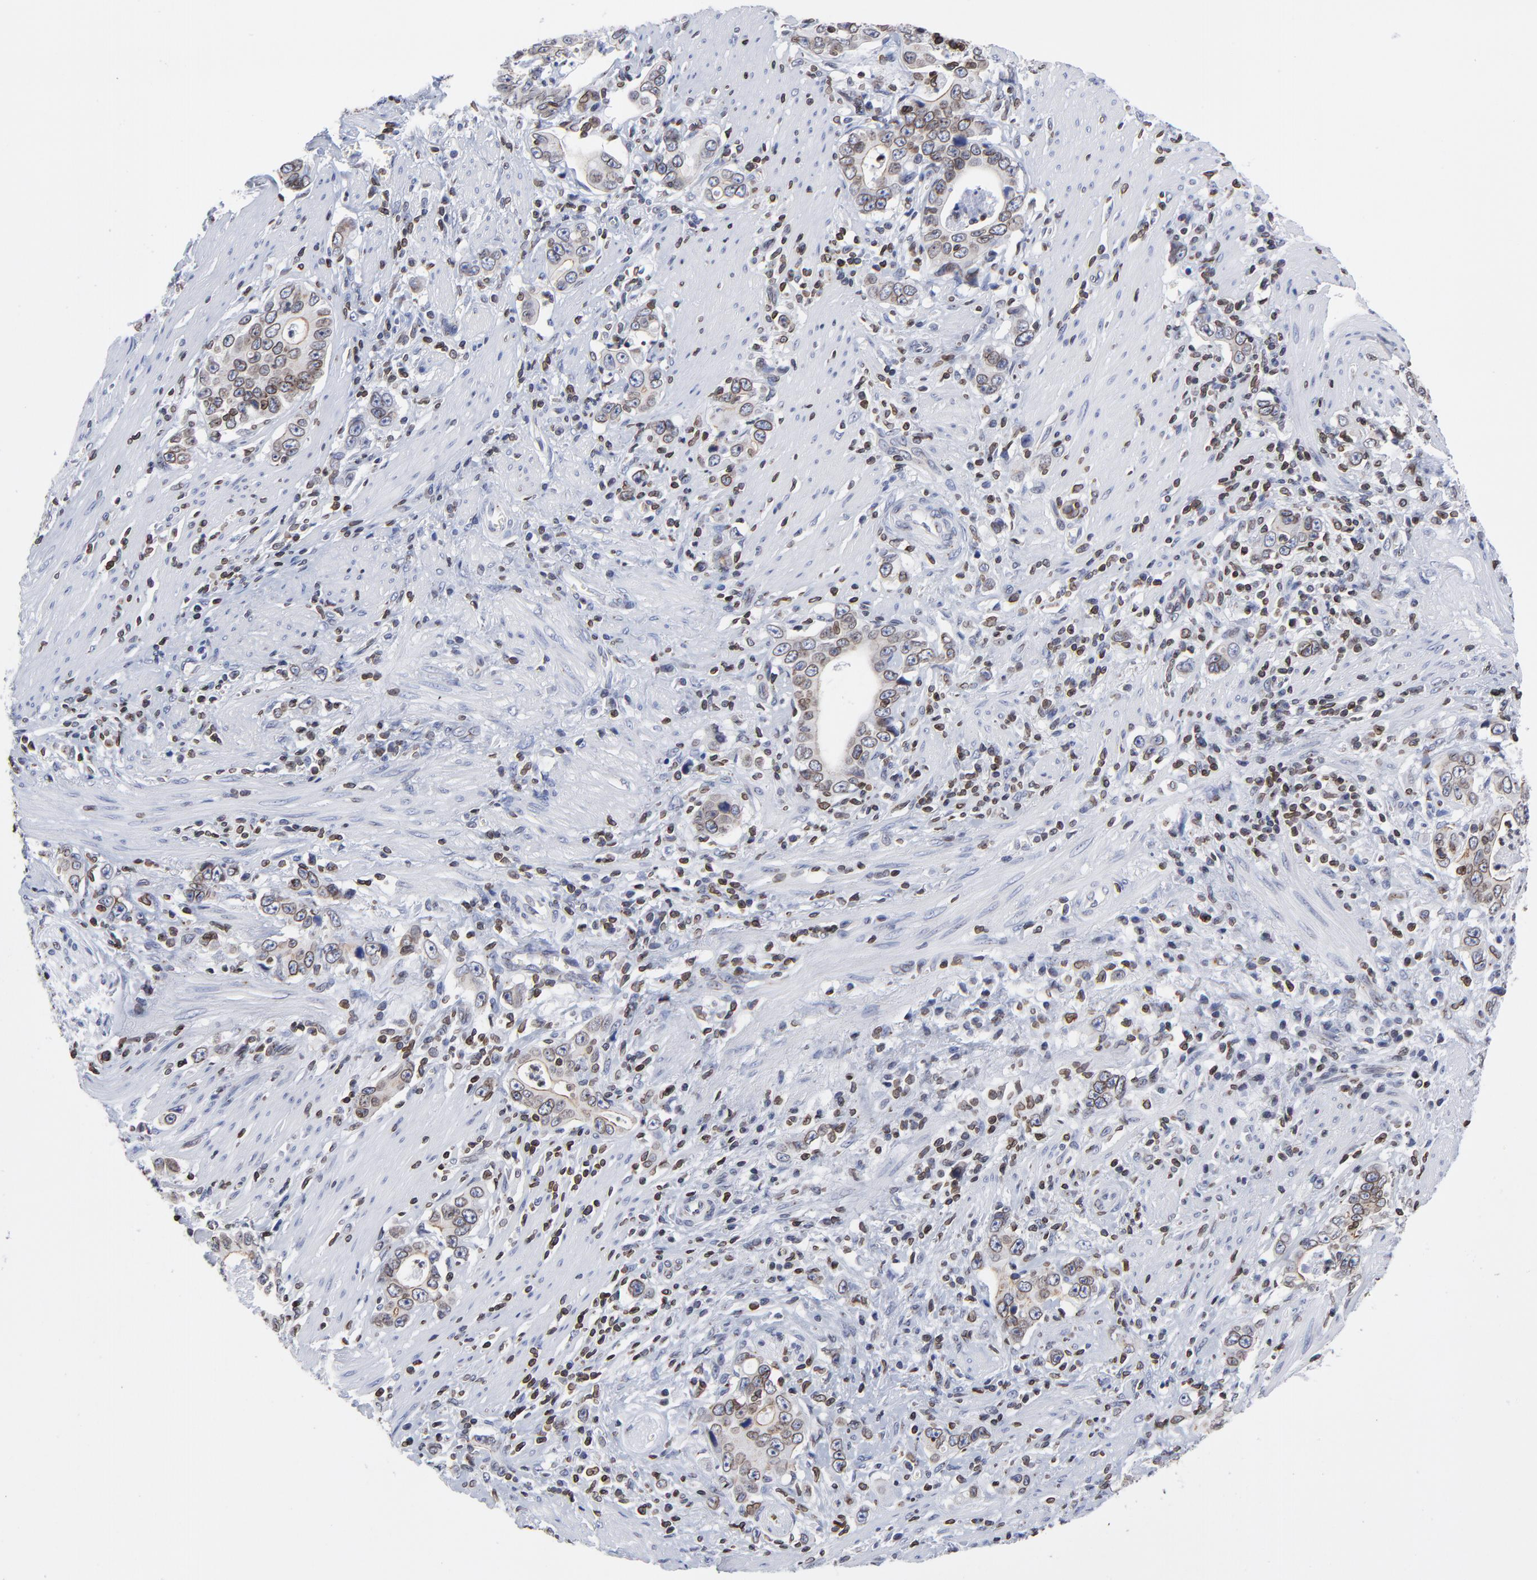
{"staining": {"intensity": "moderate", "quantity": ">75%", "location": "cytoplasmic/membranous,nuclear"}, "tissue": "stomach cancer", "cell_type": "Tumor cells", "image_type": "cancer", "snomed": [{"axis": "morphology", "description": "Adenocarcinoma, NOS"}, {"axis": "topography", "description": "Stomach, lower"}], "caption": "This is an image of immunohistochemistry (IHC) staining of adenocarcinoma (stomach), which shows moderate positivity in the cytoplasmic/membranous and nuclear of tumor cells.", "gene": "THAP7", "patient": {"sex": "female", "age": 72}}